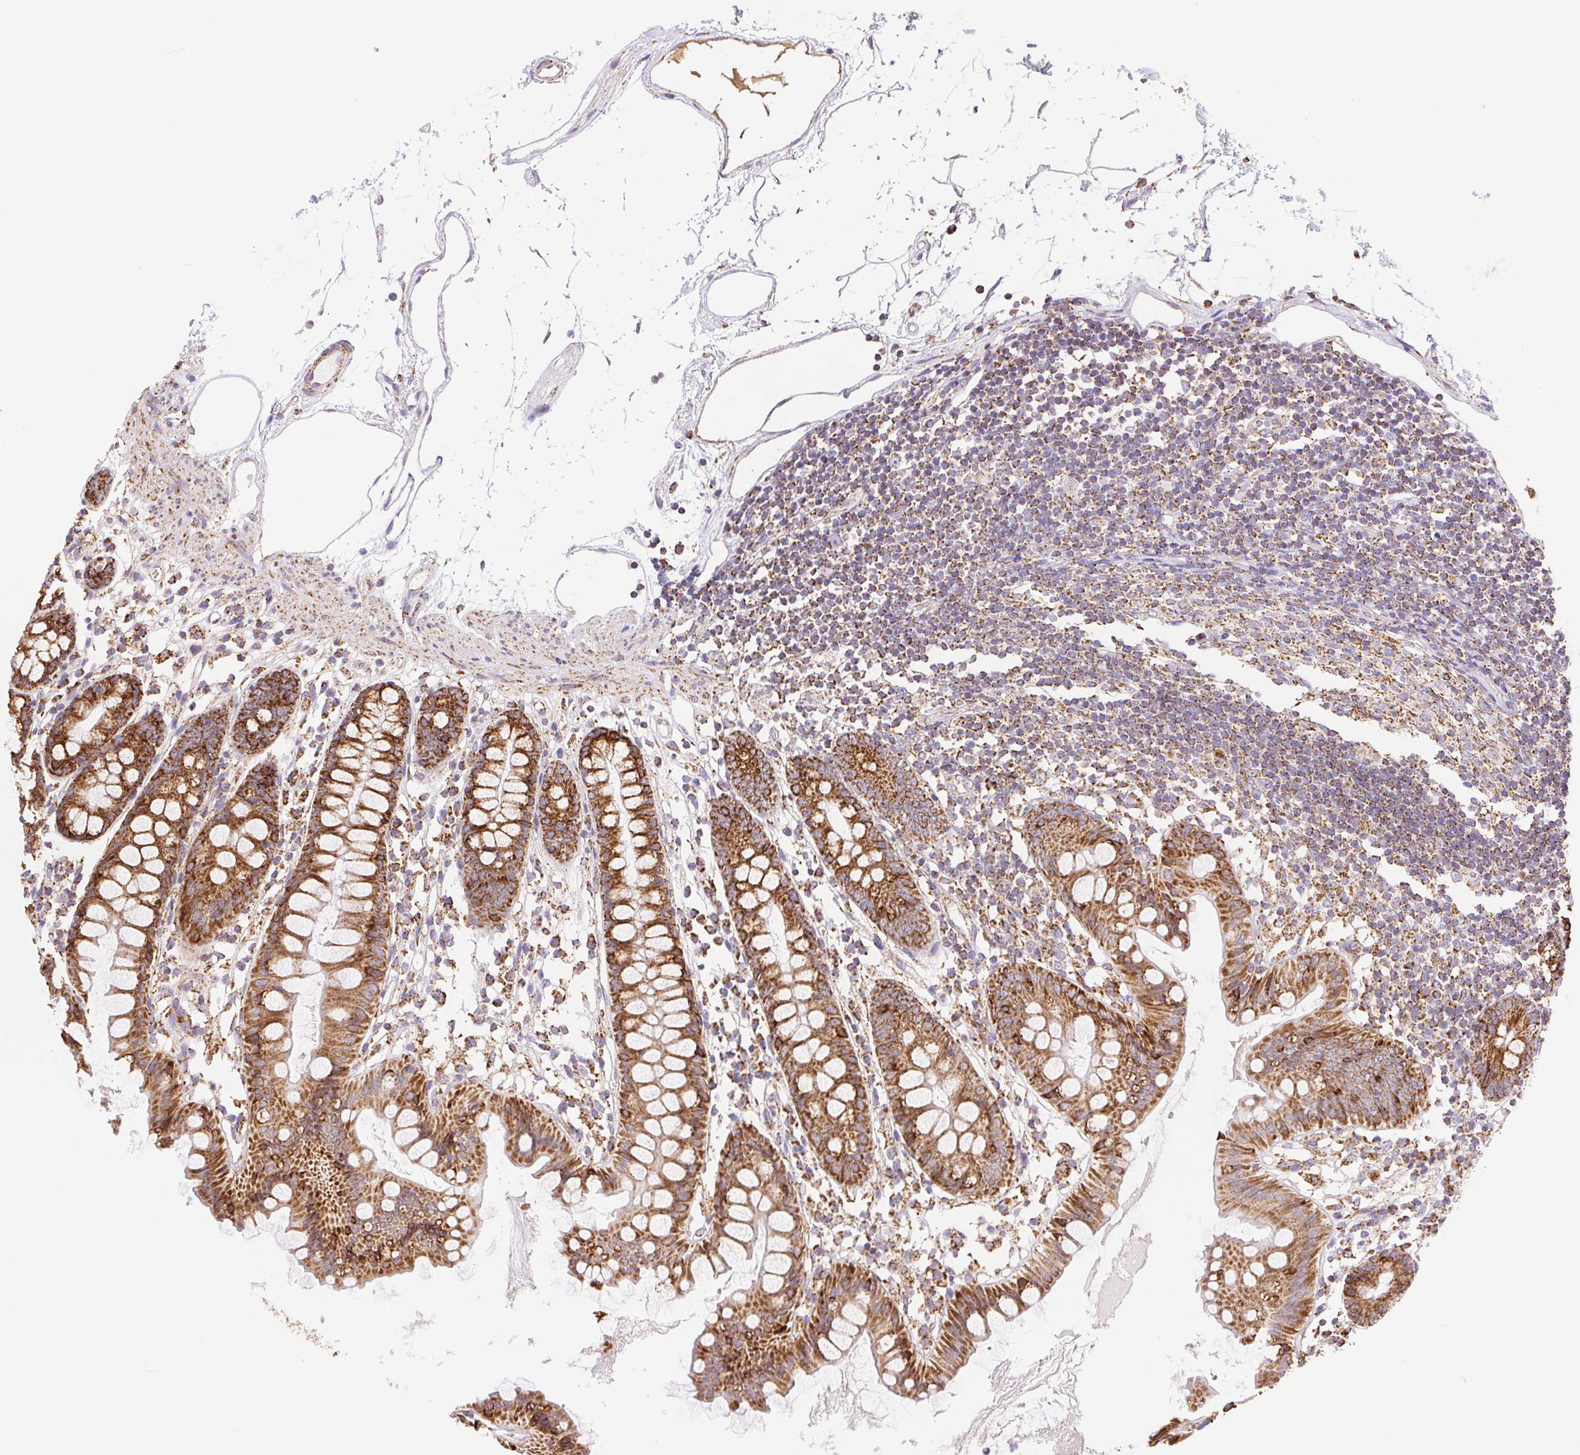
{"staining": {"intensity": "moderate", "quantity": ">75%", "location": "cytoplasmic/membranous"}, "tissue": "colon", "cell_type": "Endothelial cells", "image_type": "normal", "snomed": [{"axis": "morphology", "description": "Normal tissue, NOS"}, {"axis": "topography", "description": "Colon"}], "caption": "The image exhibits staining of benign colon, revealing moderate cytoplasmic/membranous protein positivity (brown color) within endothelial cells. The staining was performed using DAB (3,3'-diaminobenzidine), with brown indicating positive protein expression. Nuclei are stained blue with hematoxylin.", "gene": "NIPSNAP2", "patient": {"sex": "female", "age": 84}}